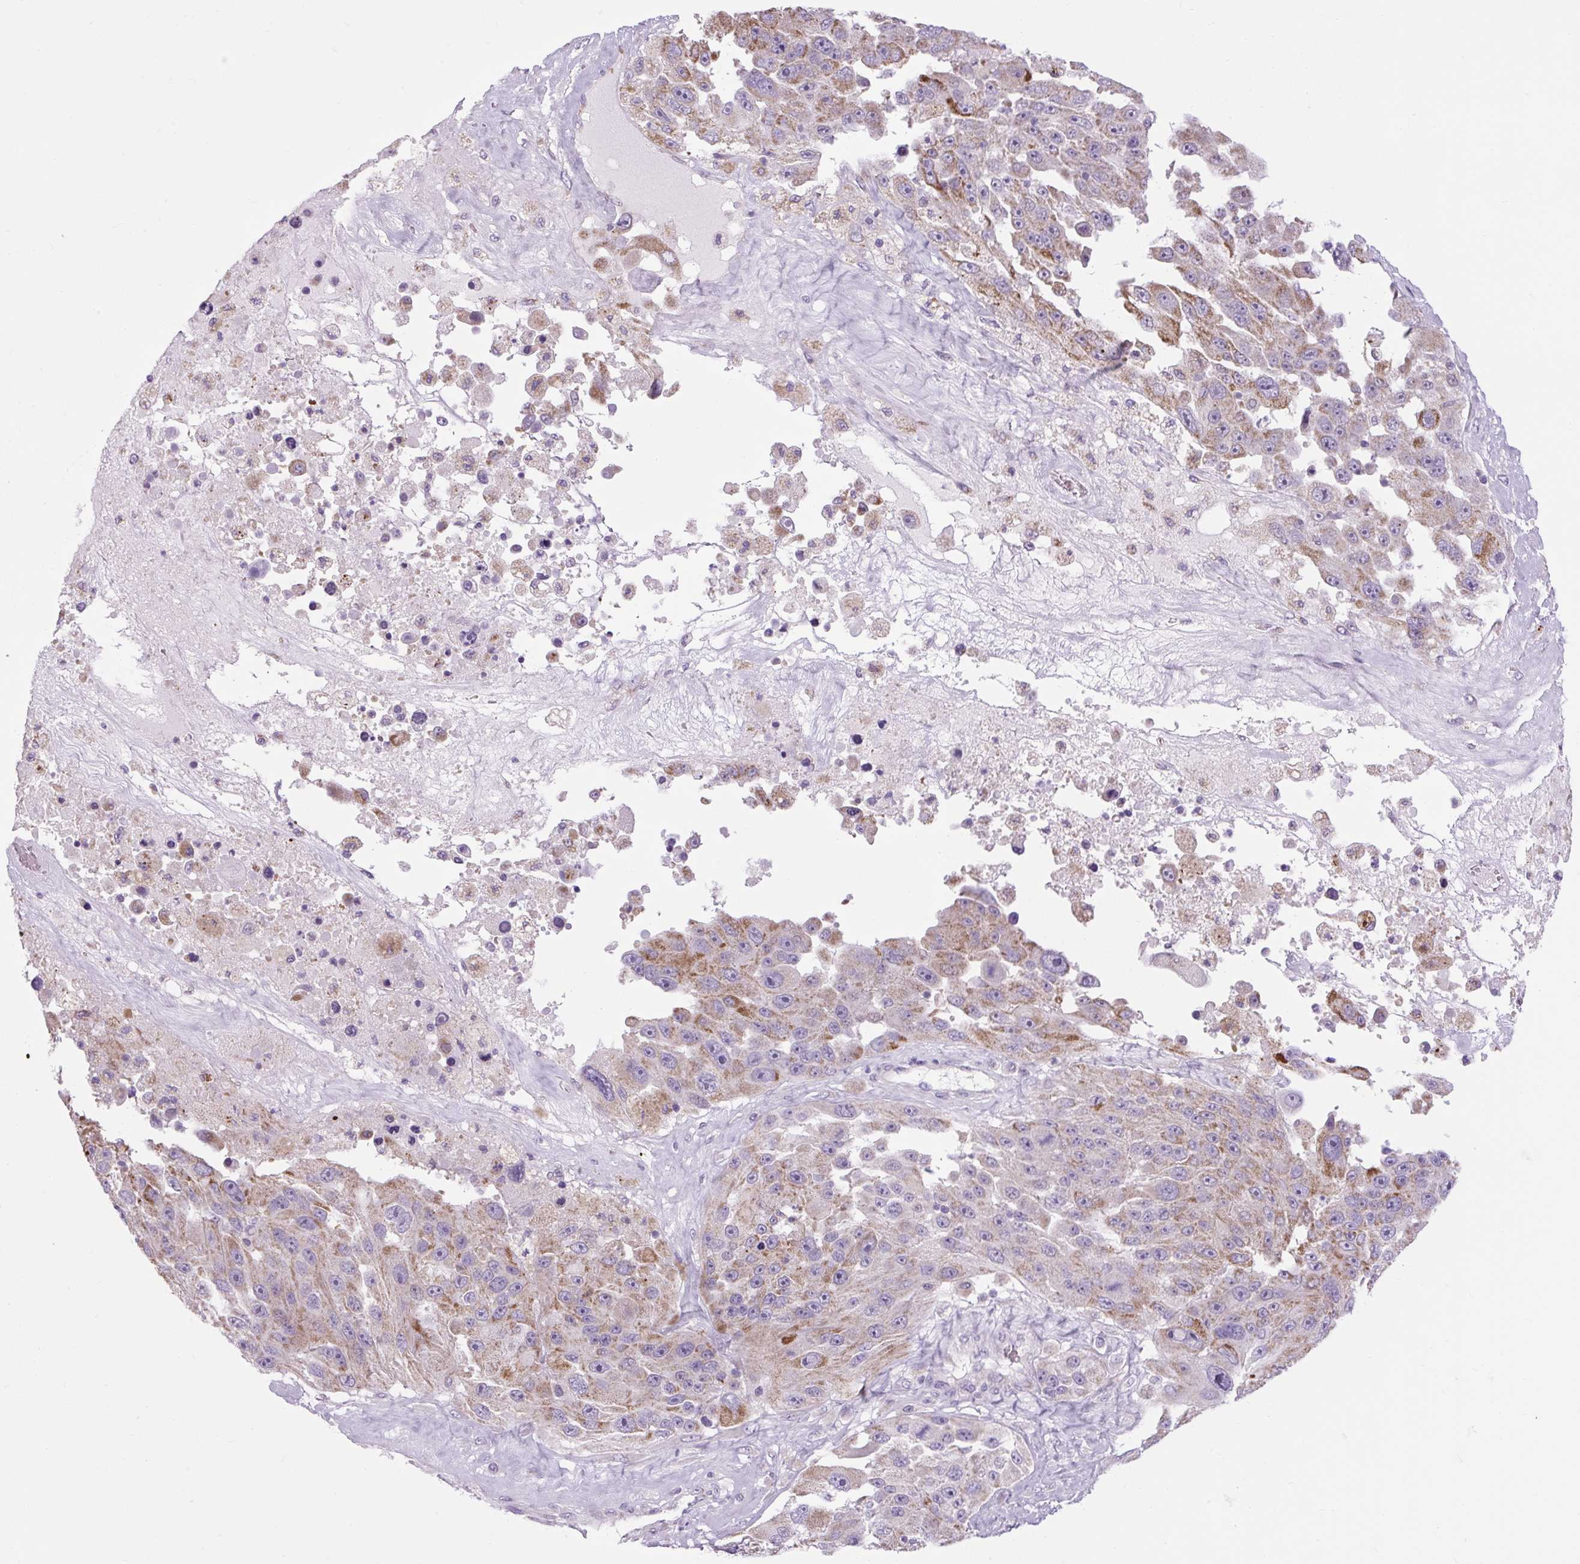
{"staining": {"intensity": "moderate", "quantity": "25%-75%", "location": "cytoplasmic/membranous"}, "tissue": "melanoma", "cell_type": "Tumor cells", "image_type": "cancer", "snomed": [{"axis": "morphology", "description": "Malignant melanoma, Metastatic site"}, {"axis": "topography", "description": "Lymph node"}], "caption": "A micrograph showing moderate cytoplasmic/membranous staining in about 25%-75% of tumor cells in melanoma, as visualized by brown immunohistochemical staining.", "gene": "RNASE10", "patient": {"sex": "male", "age": 62}}